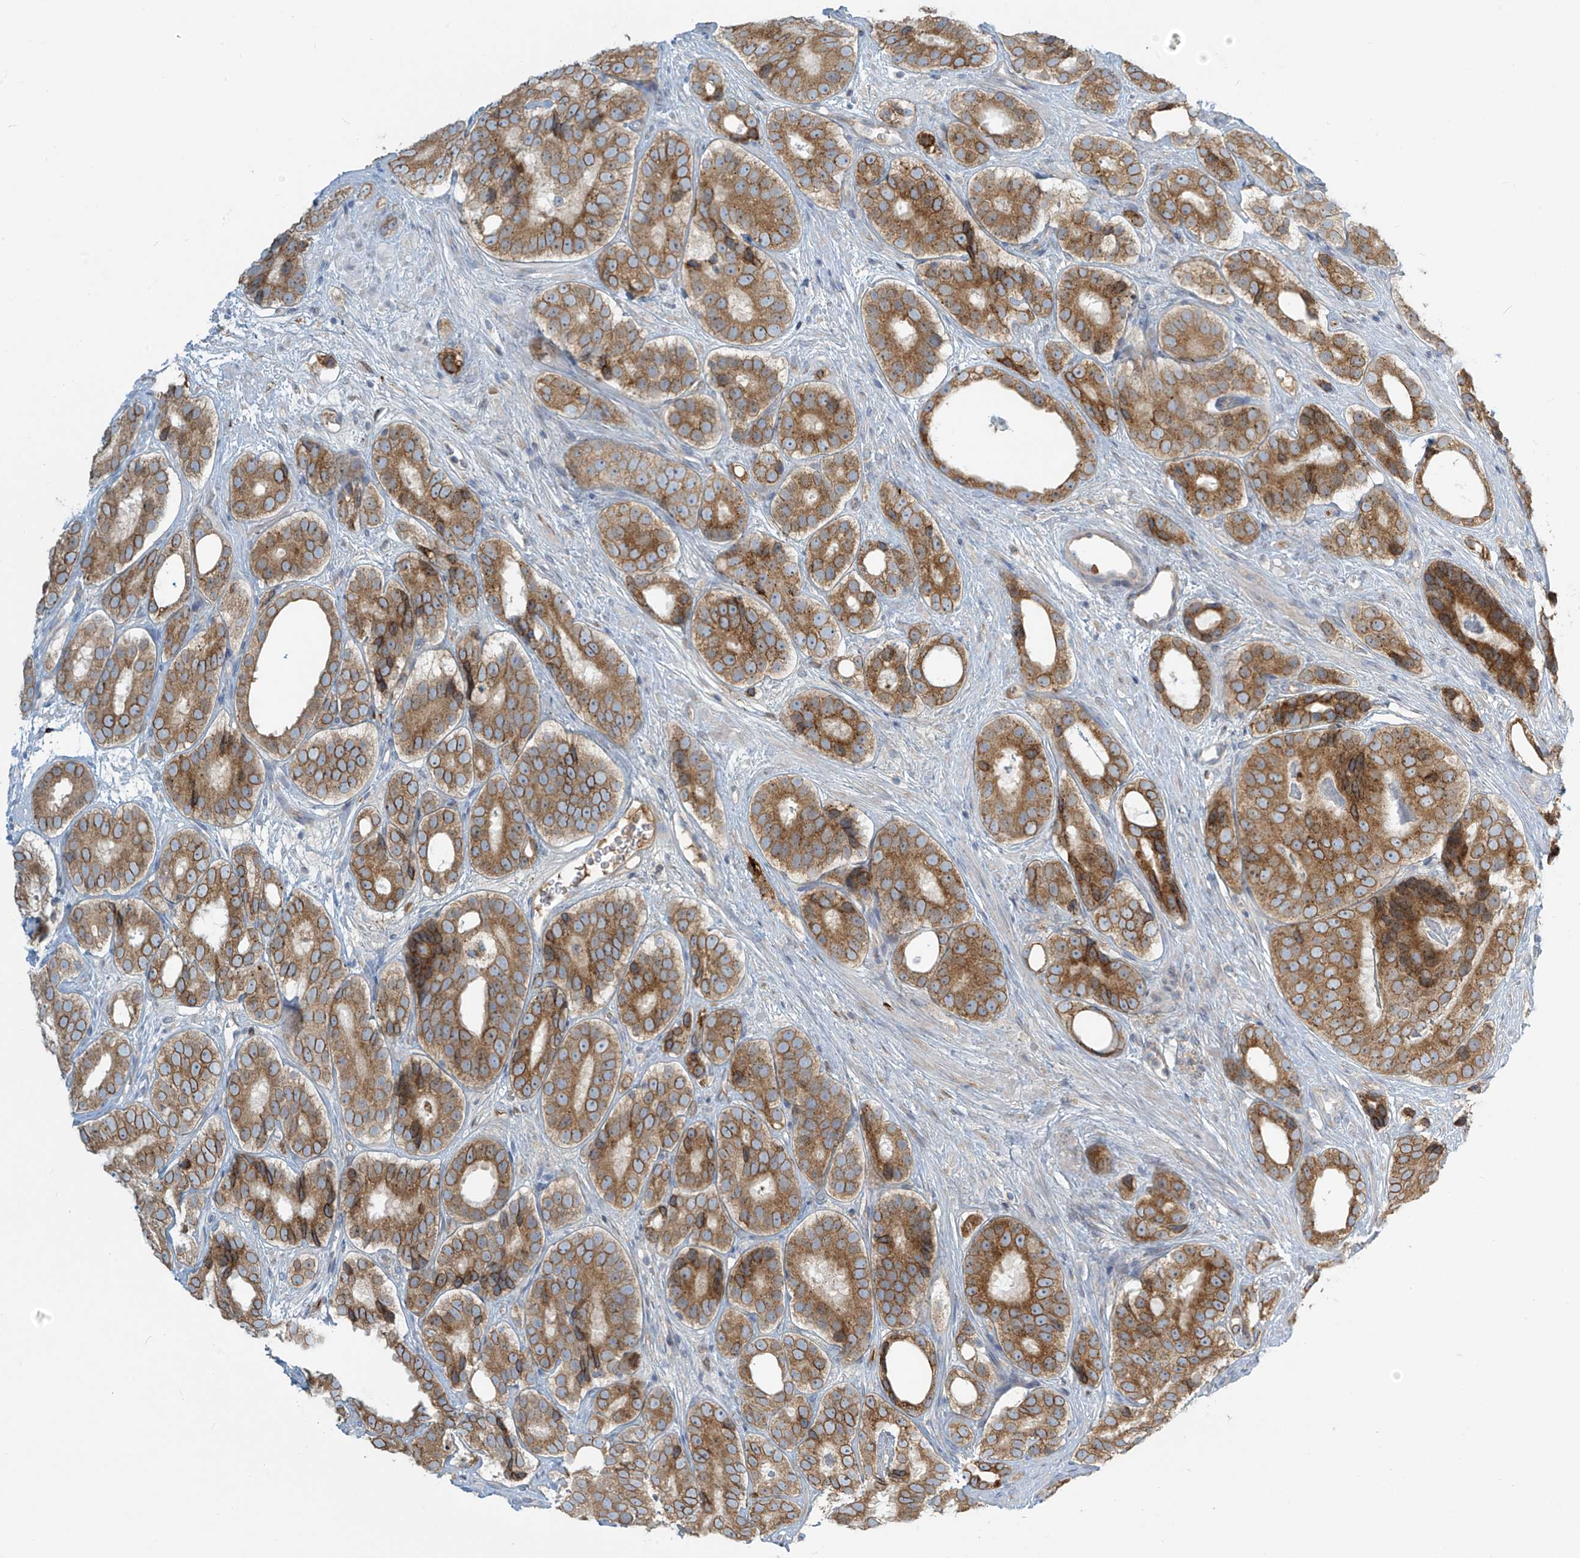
{"staining": {"intensity": "moderate", "quantity": ">75%", "location": "cytoplasmic/membranous"}, "tissue": "prostate cancer", "cell_type": "Tumor cells", "image_type": "cancer", "snomed": [{"axis": "morphology", "description": "Adenocarcinoma, High grade"}, {"axis": "topography", "description": "Prostate"}], "caption": "About >75% of tumor cells in human prostate cancer (high-grade adenocarcinoma) reveal moderate cytoplasmic/membranous protein staining as visualized by brown immunohistochemical staining.", "gene": "LZTS3", "patient": {"sex": "male", "age": 56}}